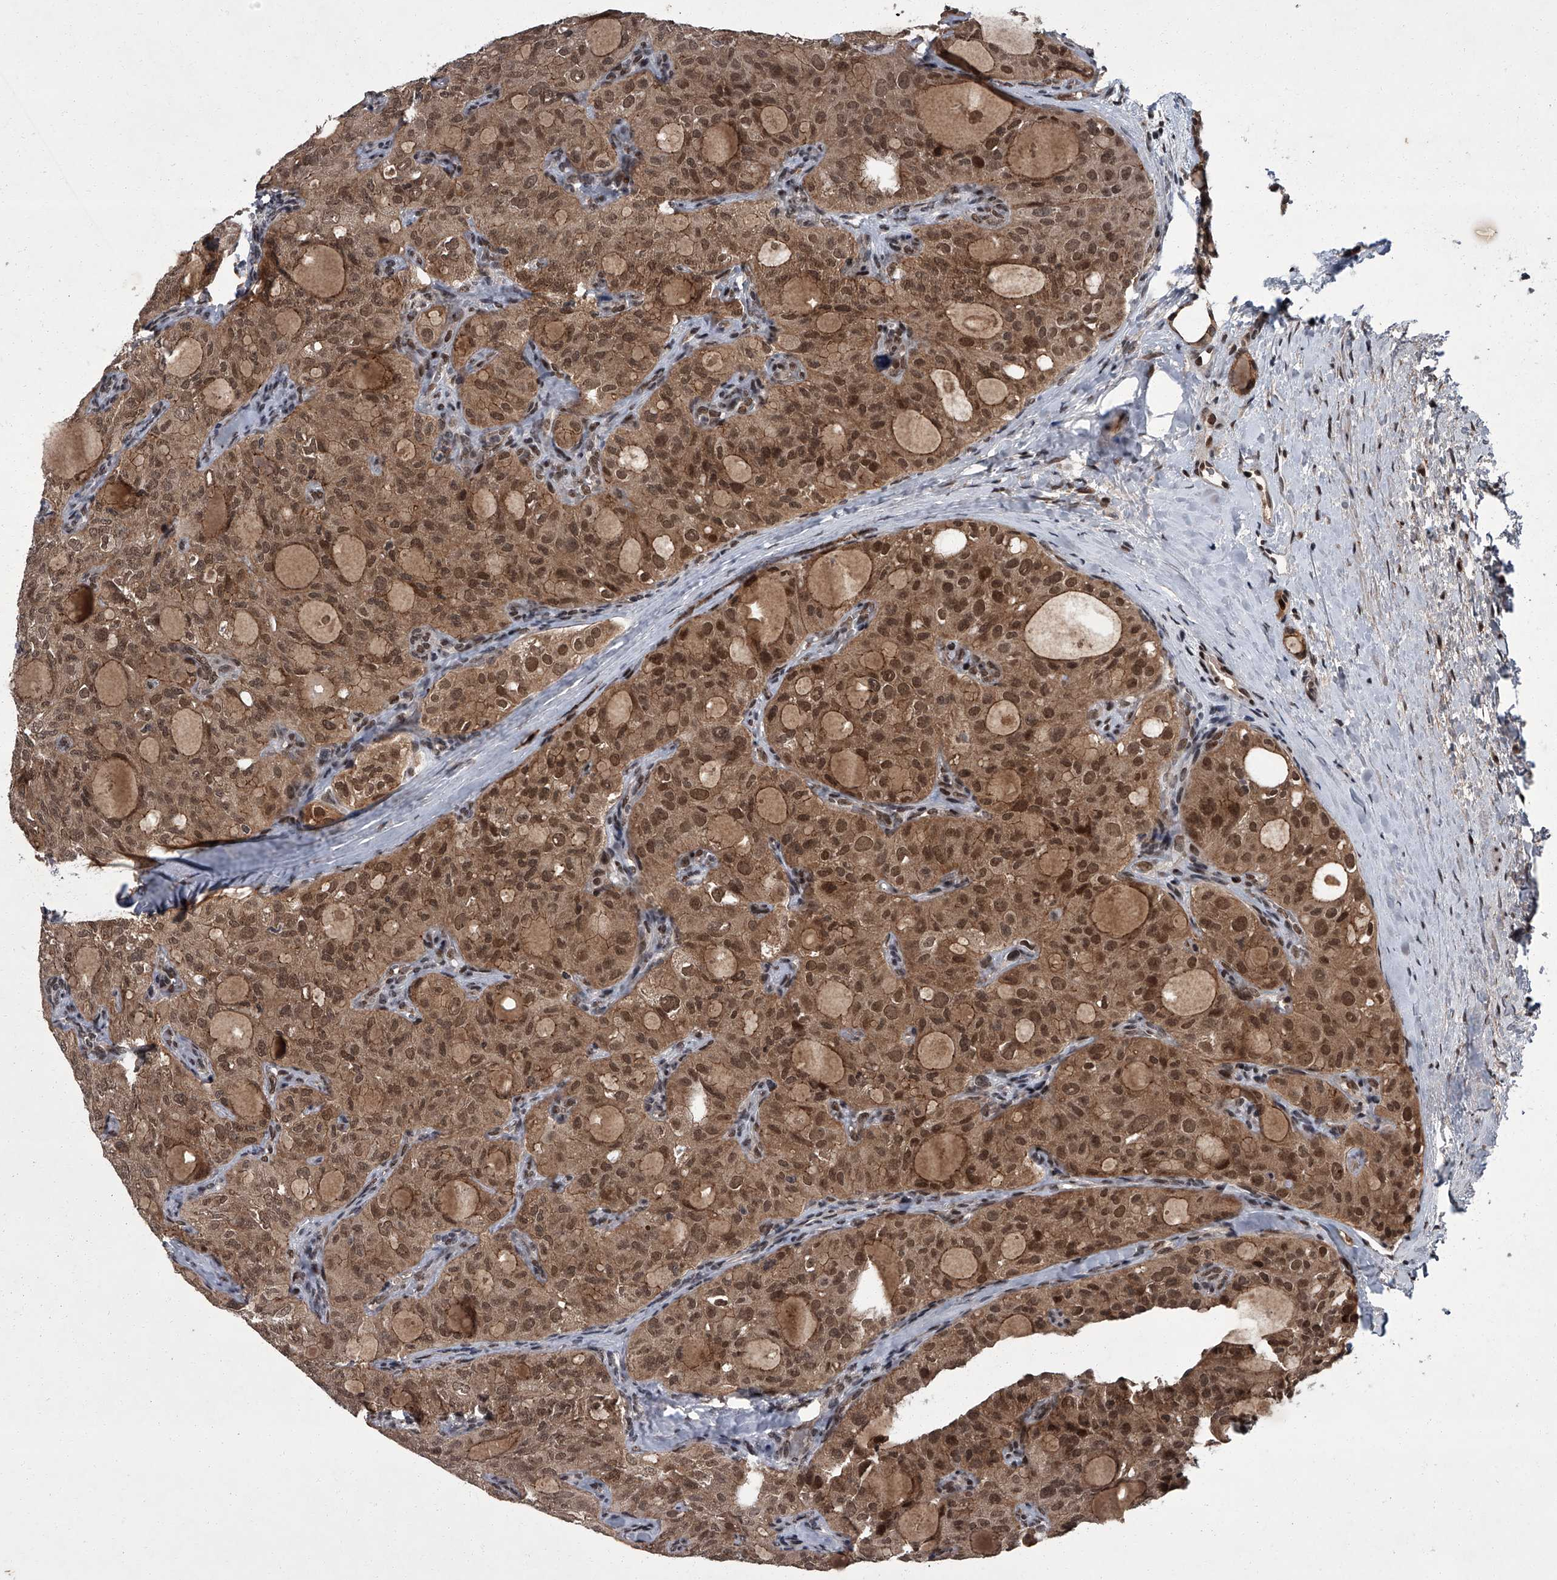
{"staining": {"intensity": "moderate", "quantity": ">75%", "location": "cytoplasmic/membranous,nuclear"}, "tissue": "thyroid cancer", "cell_type": "Tumor cells", "image_type": "cancer", "snomed": [{"axis": "morphology", "description": "Follicular adenoma carcinoma, NOS"}, {"axis": "topography", "description": "Thyroid gland"}], "caption": "Brown immunohistochemical staining in thyroid cancer demonstrates moderate cytoplasmic/membranous and nuclear expression in approximately >75% of tumor cells.", "gene": "ZNF518B", "patient": {"sex": "male", "age": 75}}